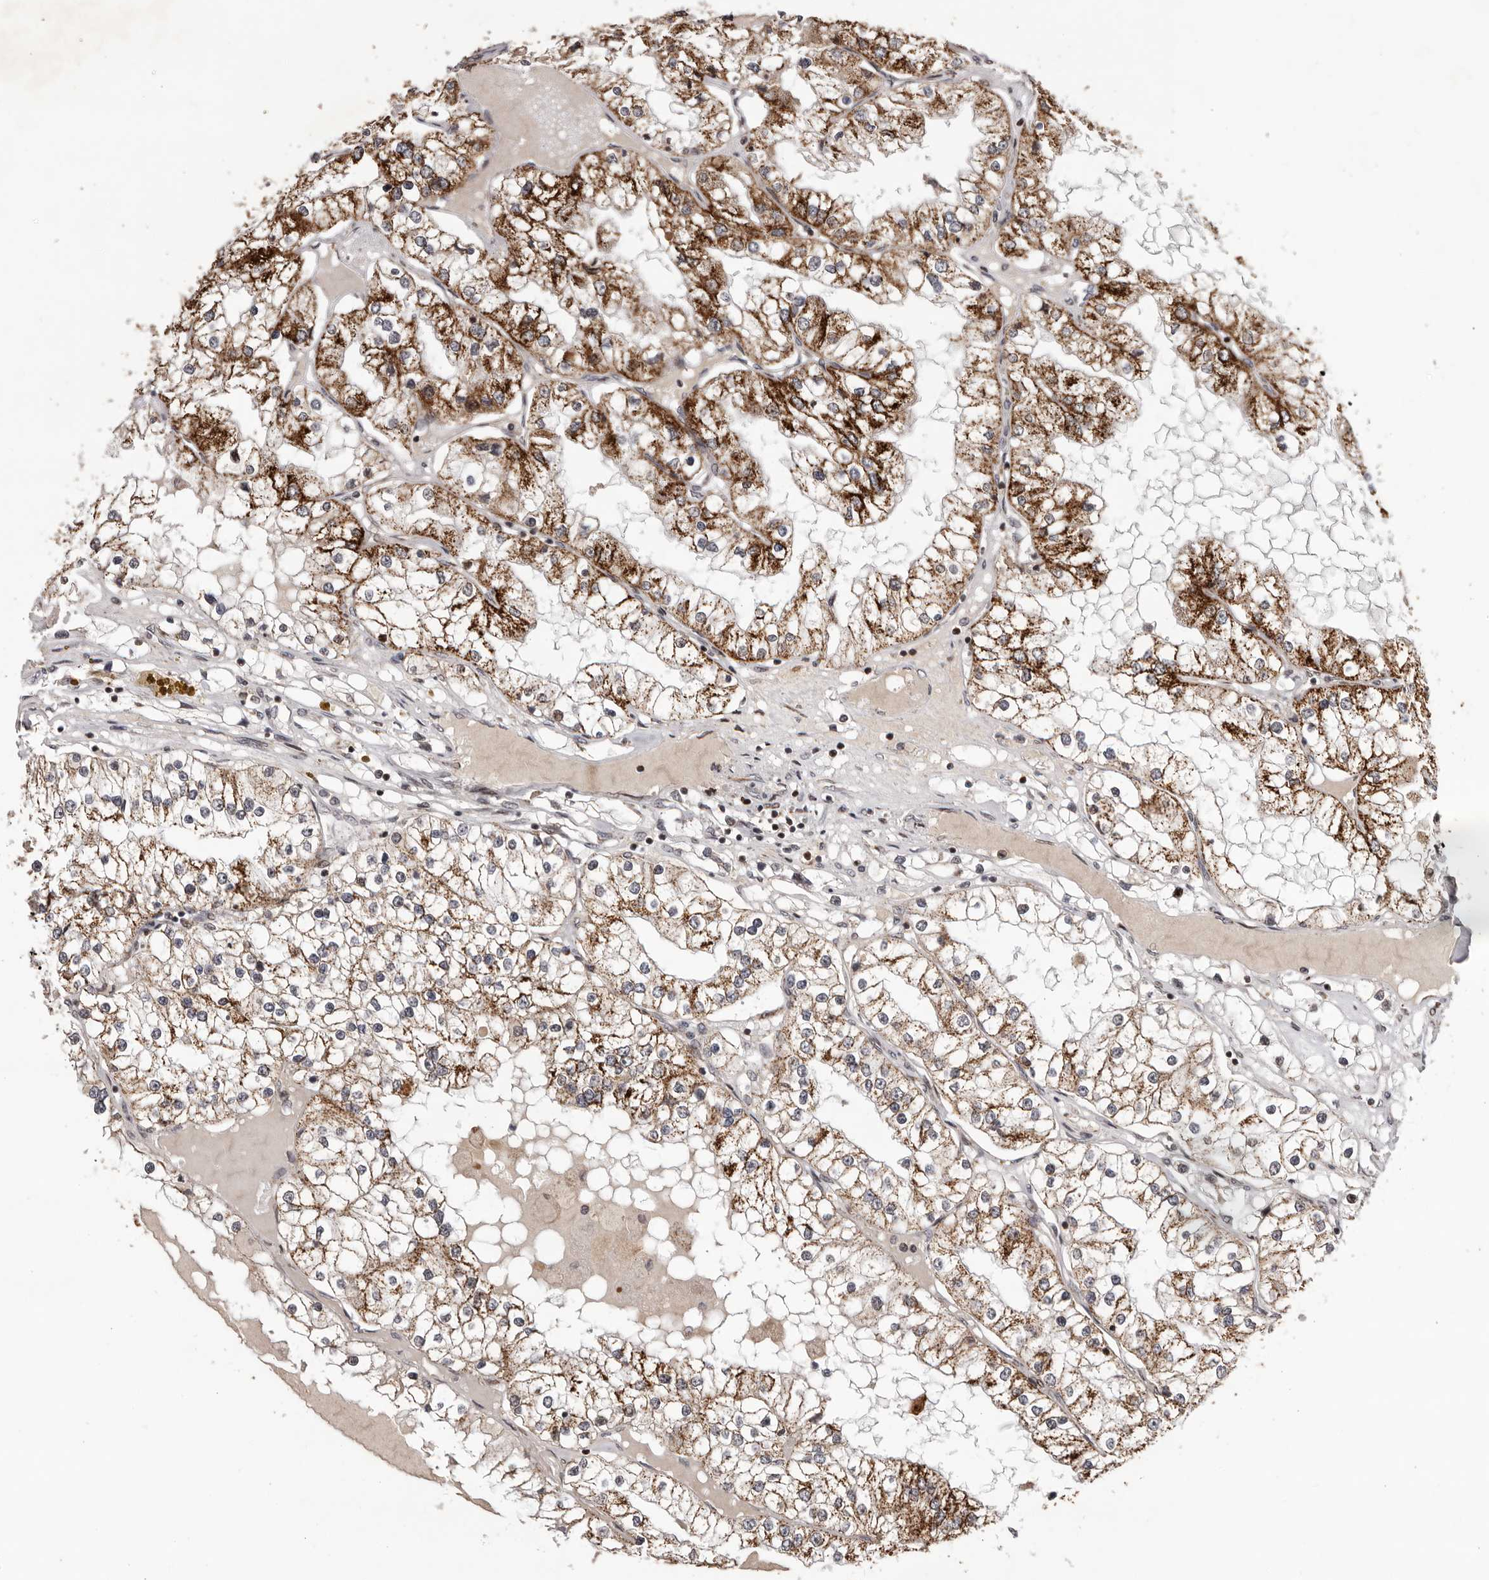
{"staining": {"intensity": "strong", "quantity": ">75%", "location": "cytoplasmic/membranous"}, "tissue": "renal cancer", "cell_type": "Tumor cells", "image_type": "cancer", "snomed": [{"axis": "morphology", "description": "Adenocarcinoma, NOS"}, {"axis": "topography", "description": "Kidney"}], "caption": "Renal cancer (adenocarcinoma) stained with immunohistochemistry reveals strong cytoplasmic/membranous staining in about >75% of tumor cells.", "gene": "C17orf99", "patient": {"sex": "male", "age": 68}}